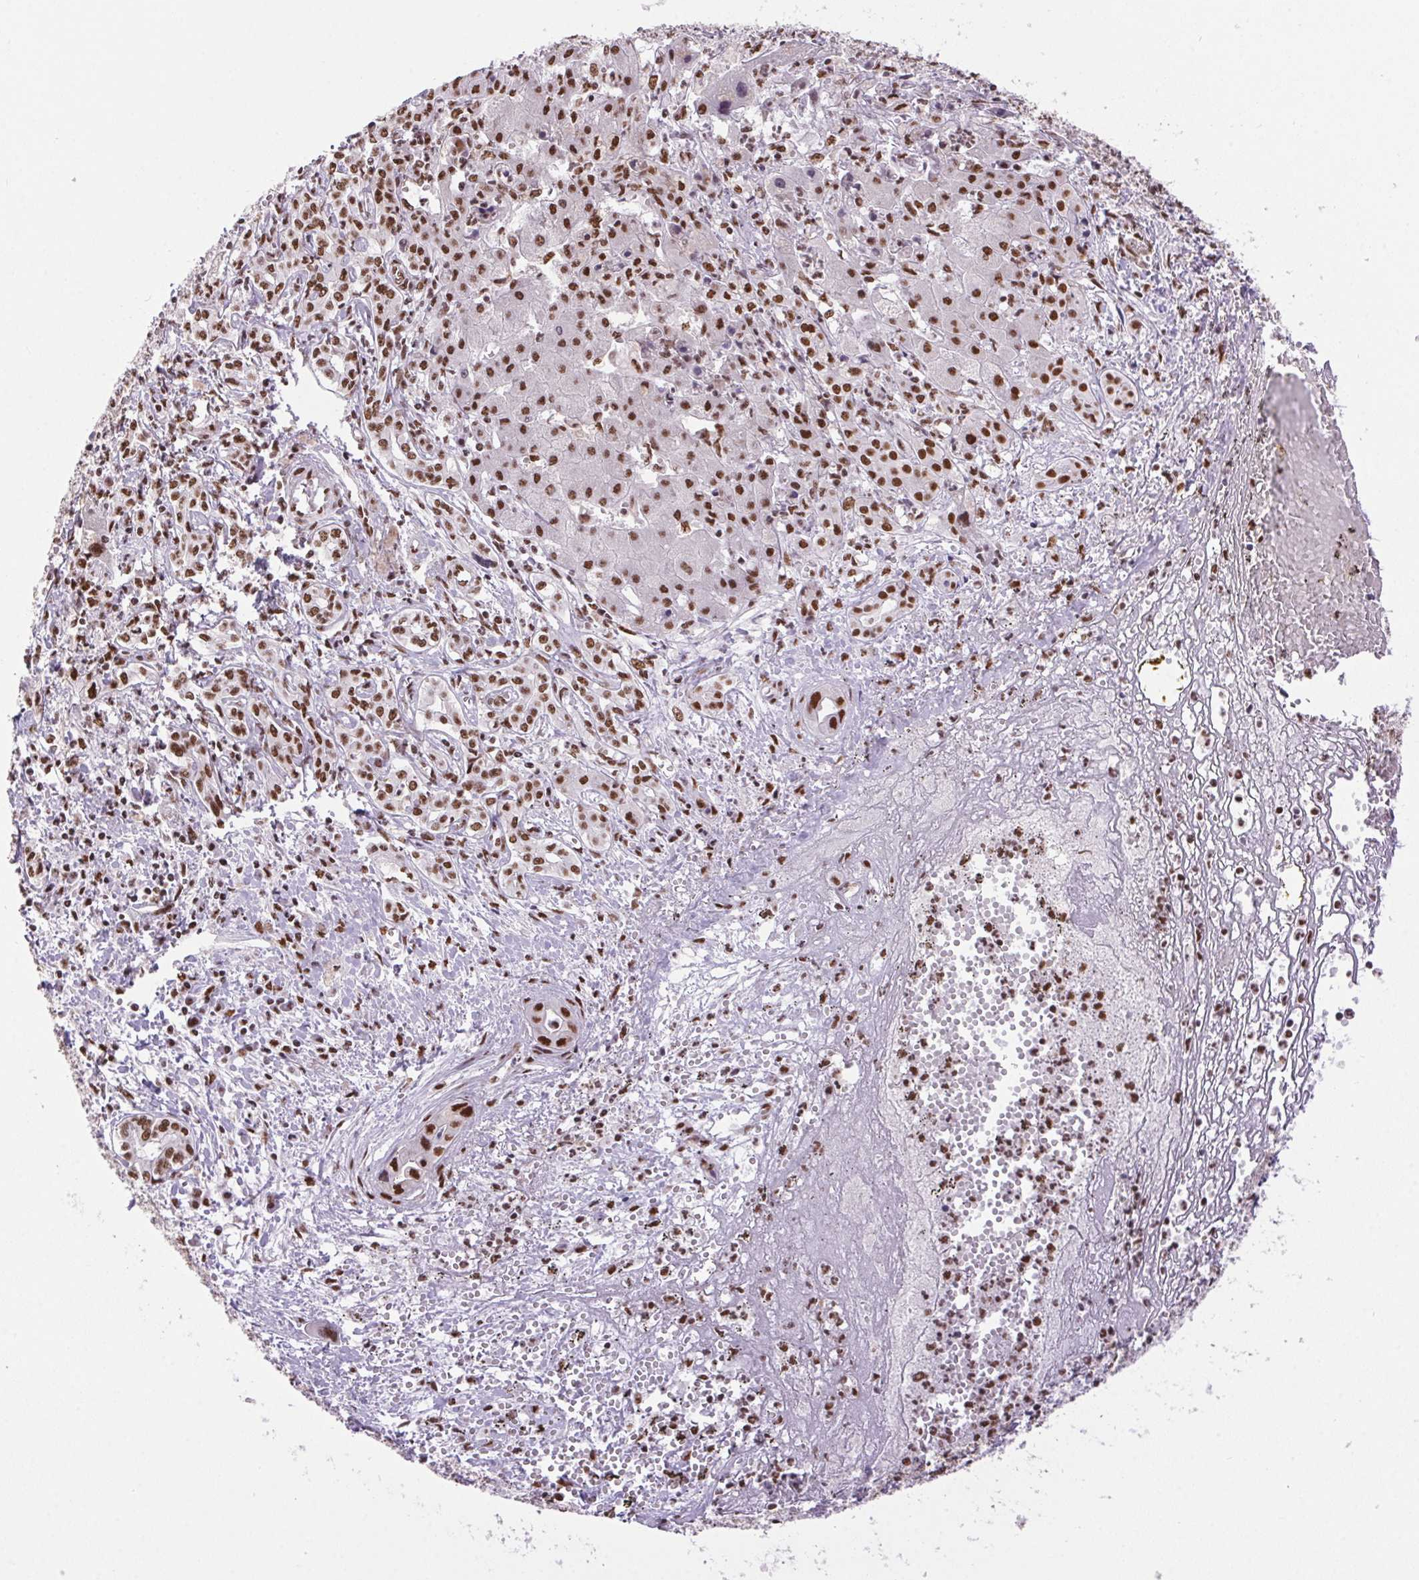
{"staining": {"intensity": "moderate", "quantity": ">75%", "location": "nuclear"}, "tissue": "liver cancer", "cell_type": "Tumor cells", "image_type": "cancer", "snomed": [{"axis": "morphology", "description": "Cholangiocarcinoma"}, {"axis": "topography", "description": "Liver"}], "caption": "Immunohistochemistry of human liver cholangiocarcinoma displays medium levels of moderate nuclear staining in about >75% of tumor cells. The protein is stained brown, and the nuclei are stained in blue (DAB (3,3'-diaminobenzidine) IHC with brightfield microscopy, high magnification).", "gene": "ZNF207", "patient": {"sex": "female", "age": 64}}